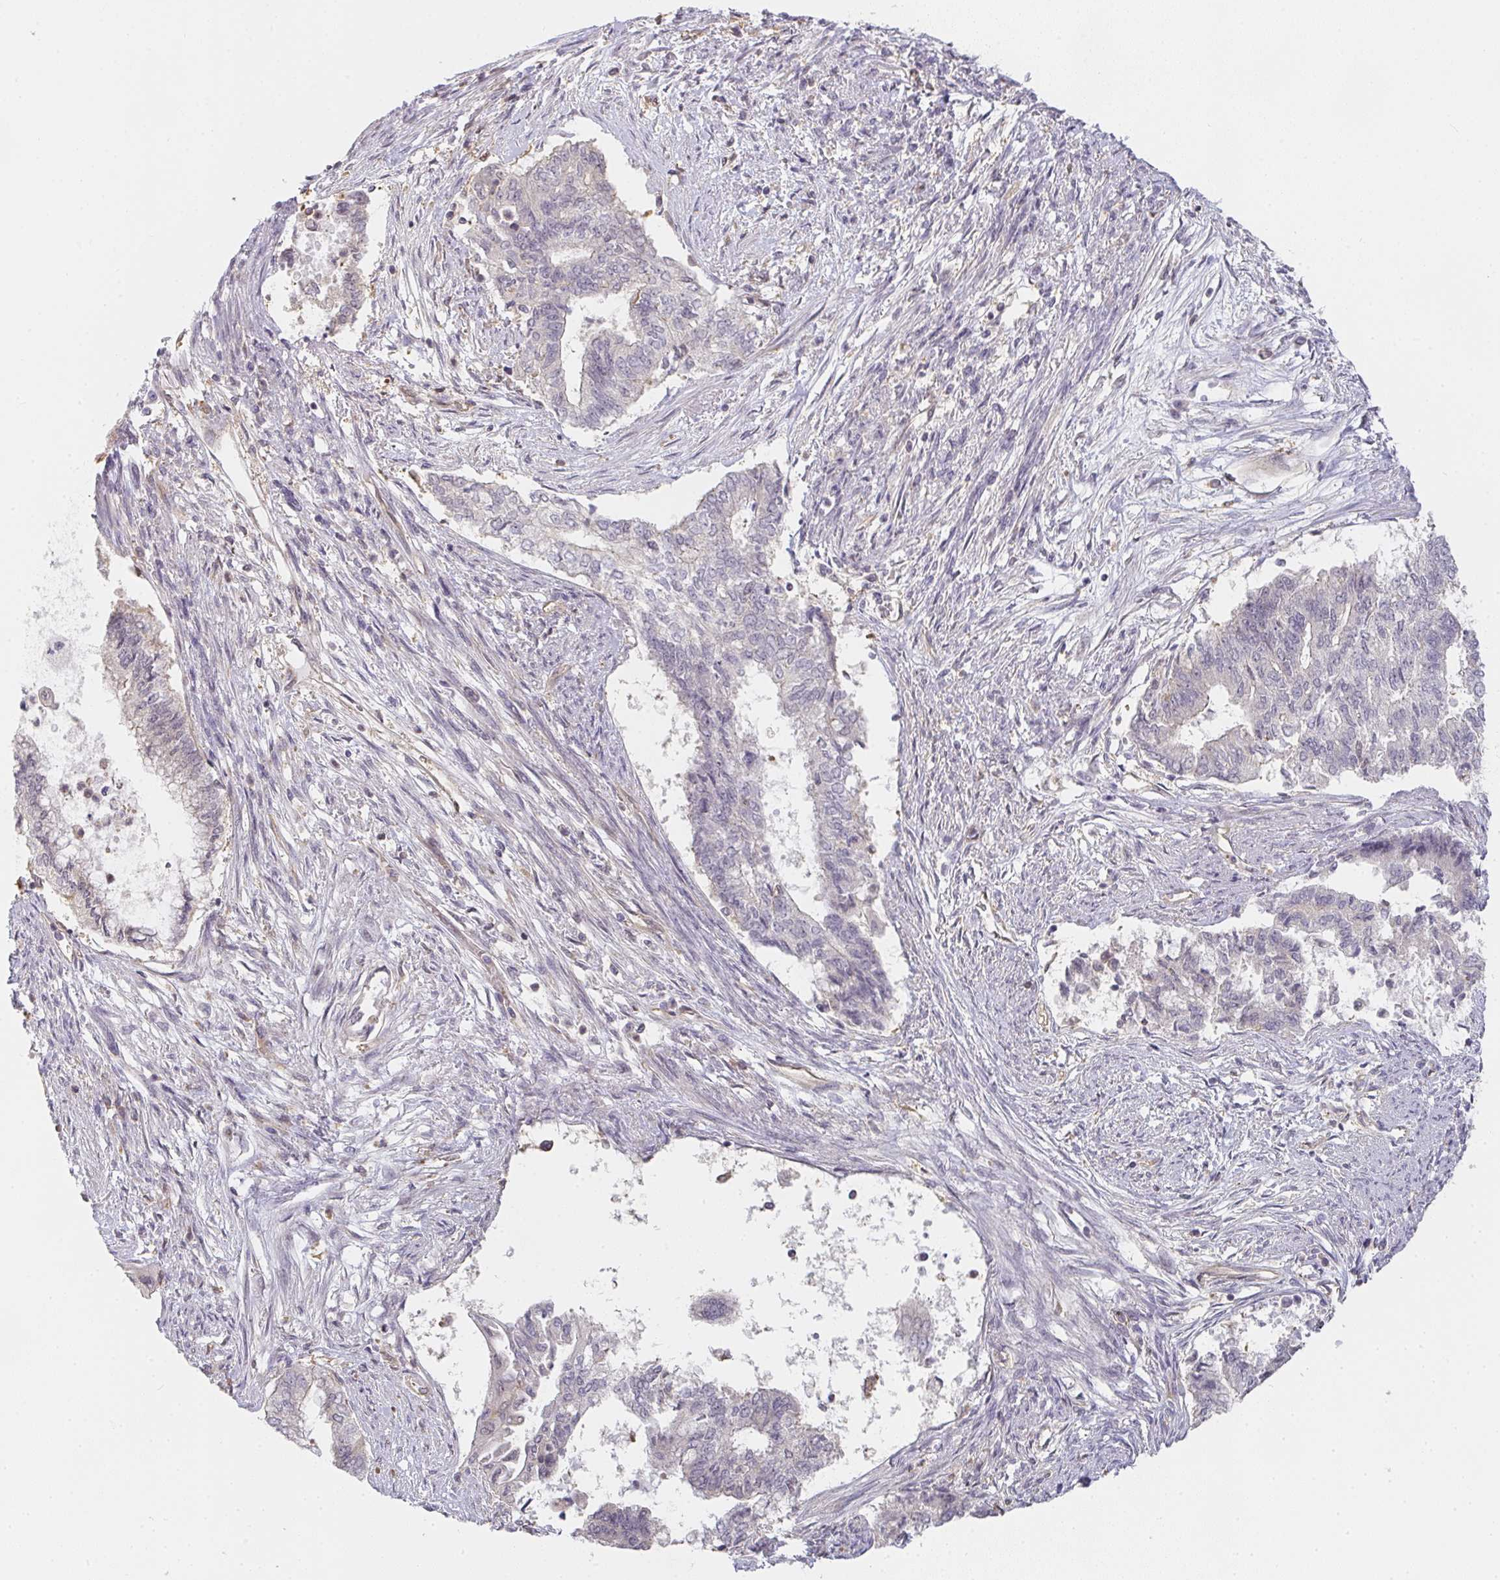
{"staining": {"intensity": "negative", "quantity": "none", "location": "none"}, "tissue": "endometrial cancer", "cell_type": "Tumor cells", "image_type": "cancer", "snomed": [{"axis": "morphology", "description": "Adenocarcinoma, NOS"}, {"axis": "topography", "description": "Endometrium"}], "caption": "IHC photomicrograph of neoplastic tissue: endometrial cancer stained with DAB (3,3'-diaminobenzidine) displays no significant protein expression in tumor cells. (DAB (3,3'-diaminobenzidine) IHC with hematoxylin counter stain).", "gene": "GSDMB", "patient": {"sex": "female", "age": 65}}